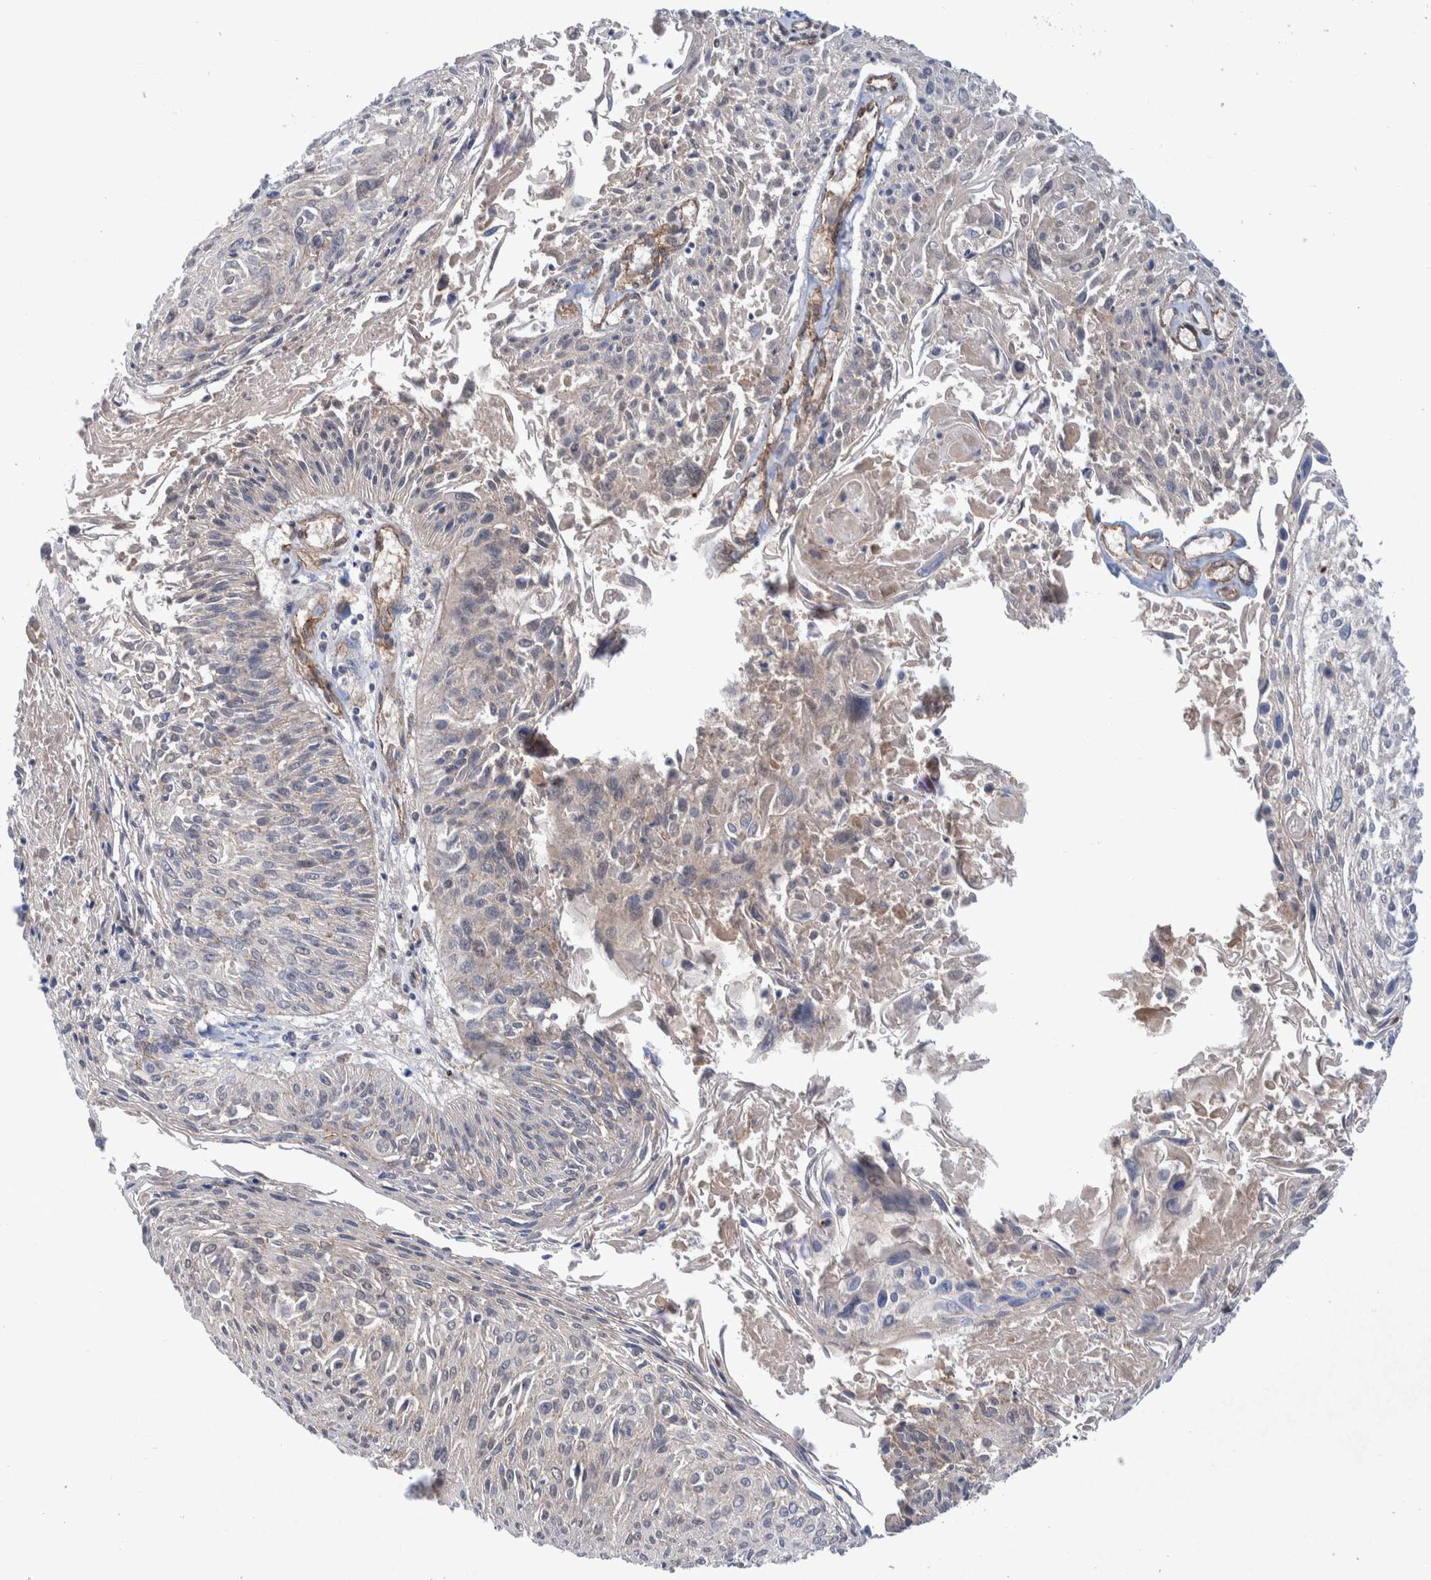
{"staining": {"intensity": "negative", "quantity": "none", "location": "none"}, "tissue": "cervical cancer", "cell_type": "Tumor cells", "image_type": "cancer", "snomed": [{"axis": "morphology", "description": "Squamous cell carcinoma, NOS"}, {"axis": "topography", "description": "Cervix"}], "caption": "This is a photomicrograph of IHC staining of cervical cancer, which shows no expression in tumor cells. (Stains: DAB IHC with hematoxylin counter stain, Microscopy: brightfield microscopy at high magnification).", "gene": "SLC25A10", "patient": {"sex": "female", "age": 51}}